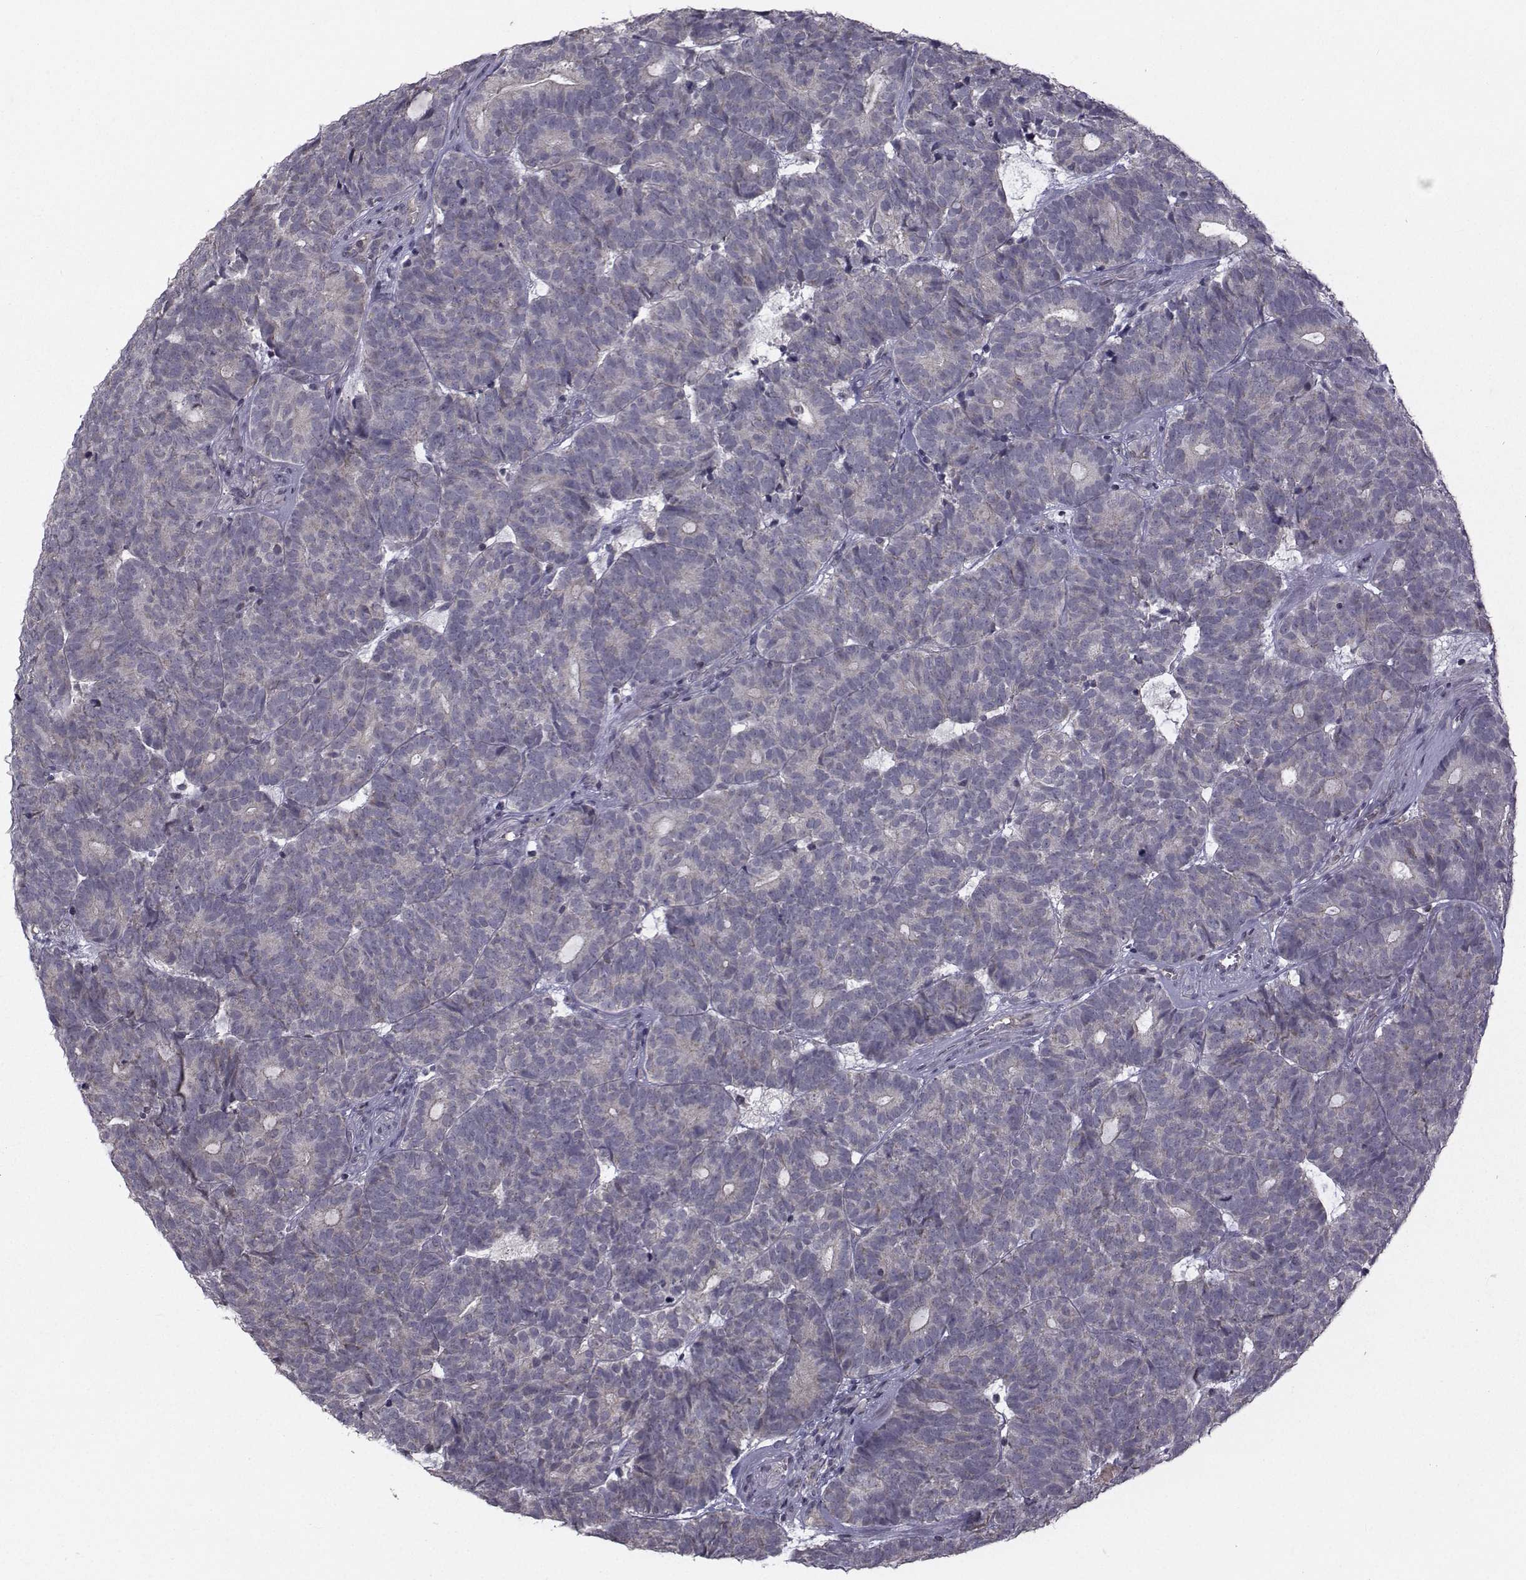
{"staining": {"intensity": "negative", "quantity": "none", "location": "none"}, "tissue": "head and neck cancer", "cell_type": "Tumor cells", "image_type": "cancer", "snomed": [{"axis": "morphology", "description": "Adenocarcinoma, NOS"}, {"axis": "topography", "description": "Head-Neck"}], "caption": "High power microscopy micrograph of an IHC image of adenocarcinoma (head and neck), revealing no significant positivity in tumor cells.", "gene": "FDXR", "patient": {"sex": "female", "age": 81}}